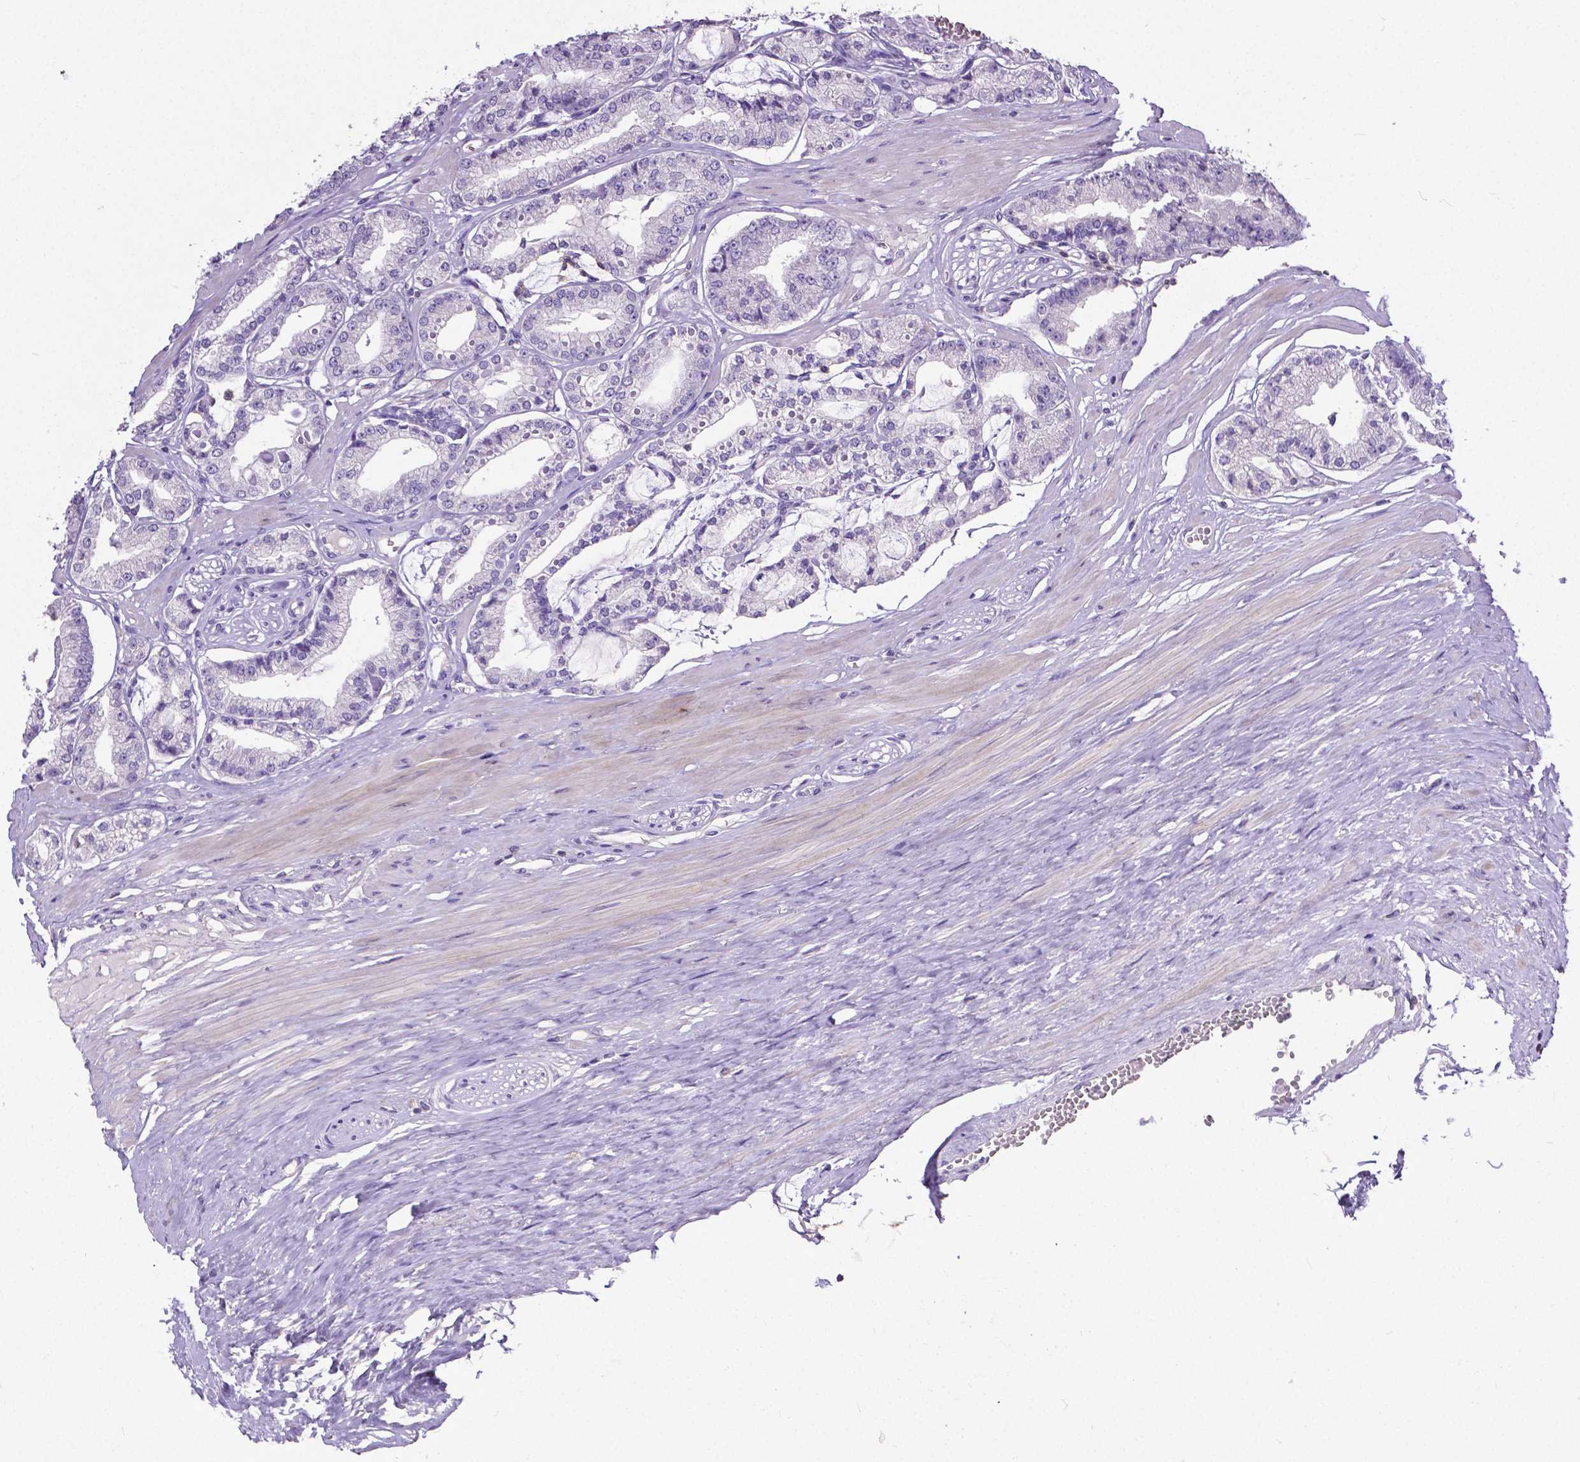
{"staining": {"intensity": "negative", "quantity": "none", "location": "none"}, "tissue": "prostate cancer", "cell_type": "Tumor cells", "image_type": "cancer", "snomed": [{"axis": "morphology", "description": "Adenocarcinoma, High grade"}, {"axis": "topography", "description": "Prostate"}], "caption": "IHC of human prostate cancer (high-grade adenocarcinoma) displays no staining in tumor cells.", "gene": "CD4", "patient": {"sex": "male", "age": 71}}